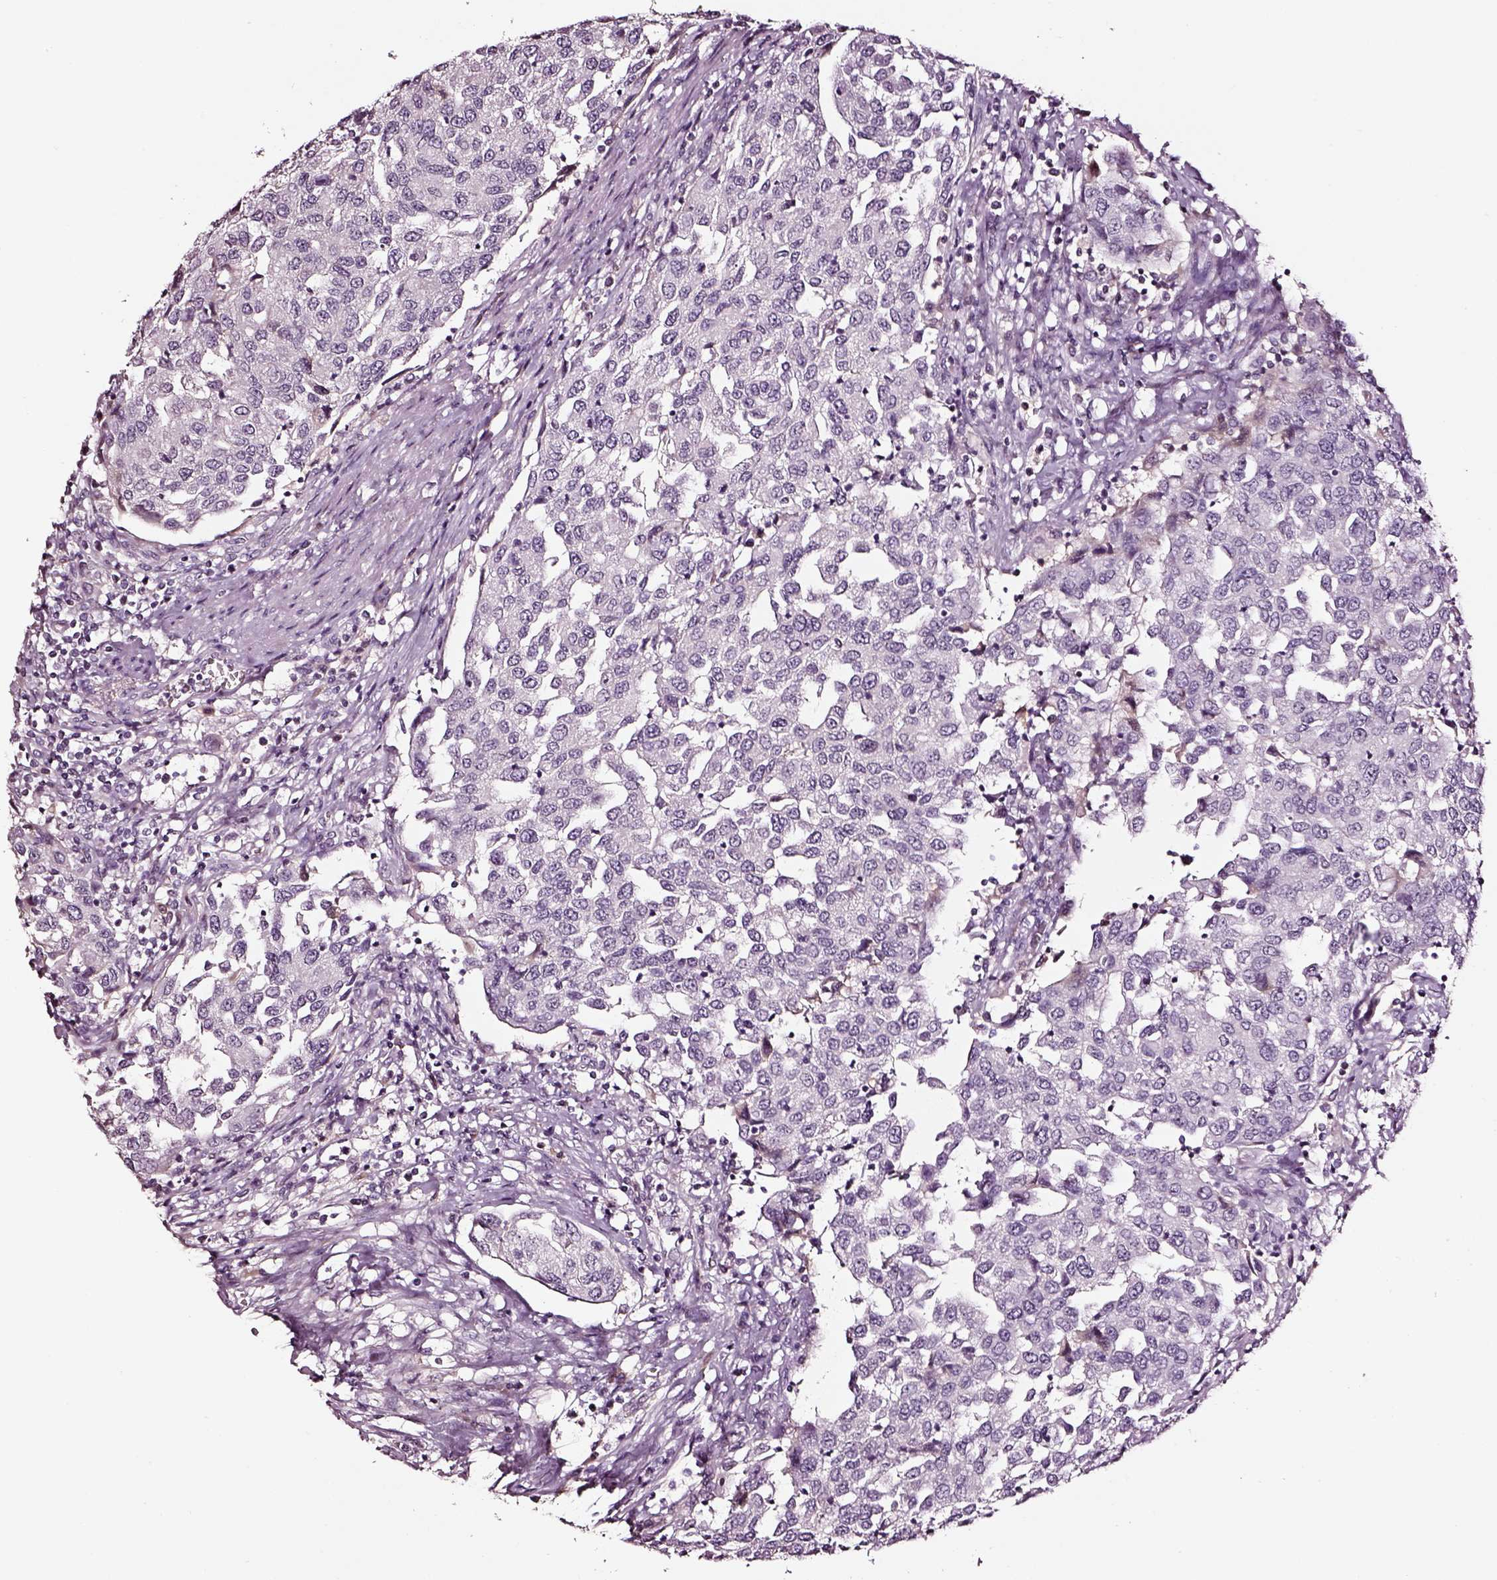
{"staining": {"intensity": "negative", "quantity": "none", "location": "none"}, "tissue": "urothelial cancer", "cell_type": "Tumor cells", "image_type": "cancer", "snomed": [{"axis": "morphology", "description": "Urothelial carcinoma, High grade"}, {"axis": "topography", "description": "Urinary bladder"}], "caption": "IHC image of urothelial cancer stained for a protein (brown), which exhibits no staining in tumor cells.", "gene": "SMIM17", "patient": {"sex": "female", "age": 78}}